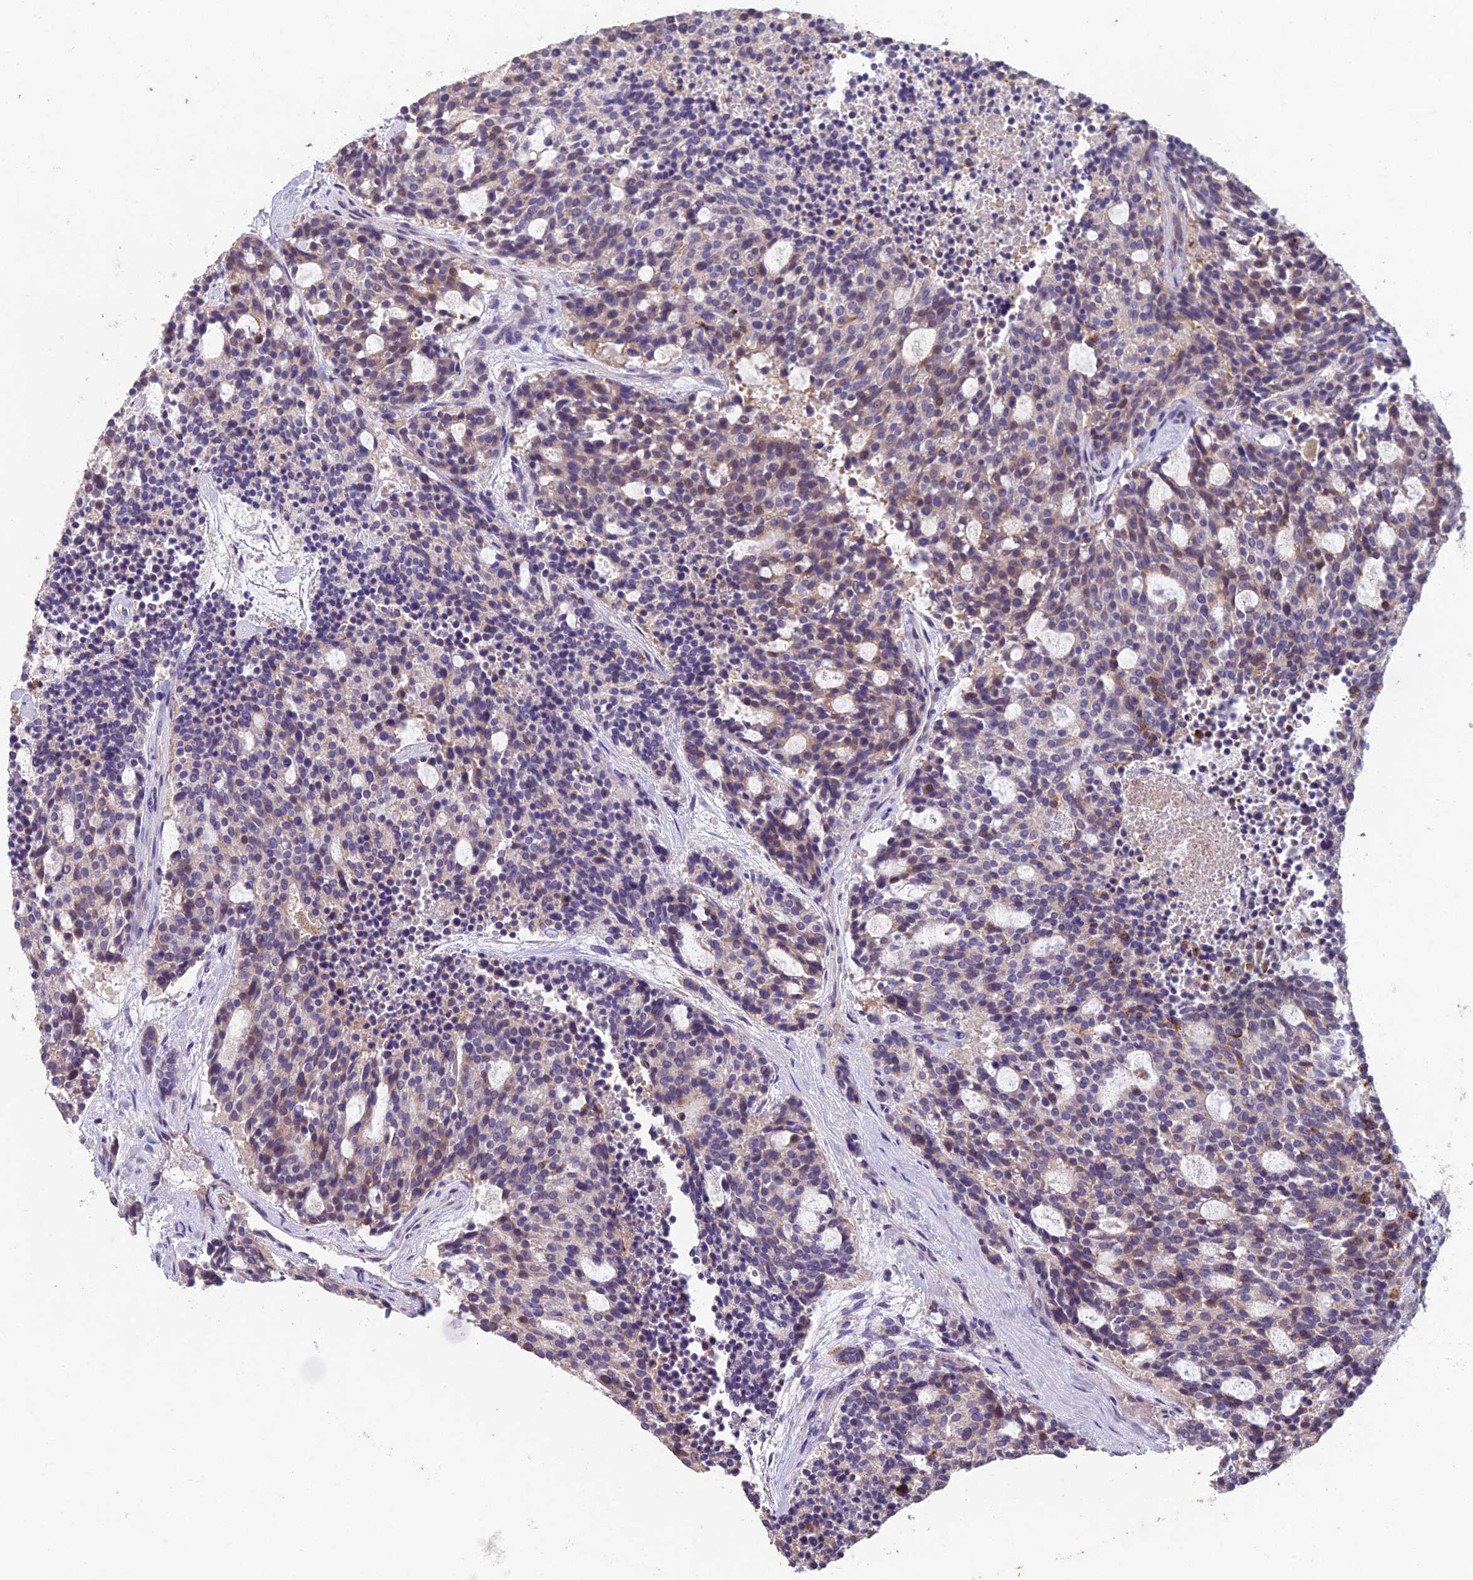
{"staining": {"intensity": "moderate", "quantity": "<25%", "location": "cytoplasmic/membranous"}, "tissue": "carcinoid", "cell_type": "Tumor cells", "image_type": "cancer", "snomed": [{"axis": "morphology", "description": "Carcinoid, malignant, NOS"}, {"axis": "topography", "description": "Pancreas"}], "caption": "Immunohistochemical staining of human carcinoid (malignant) displays moderate cytoplasmic/membranous protein expression in about <25% of tumor cells.", "gene": "CEACAM16", "patient": {"sex": "female", "age": 54}}